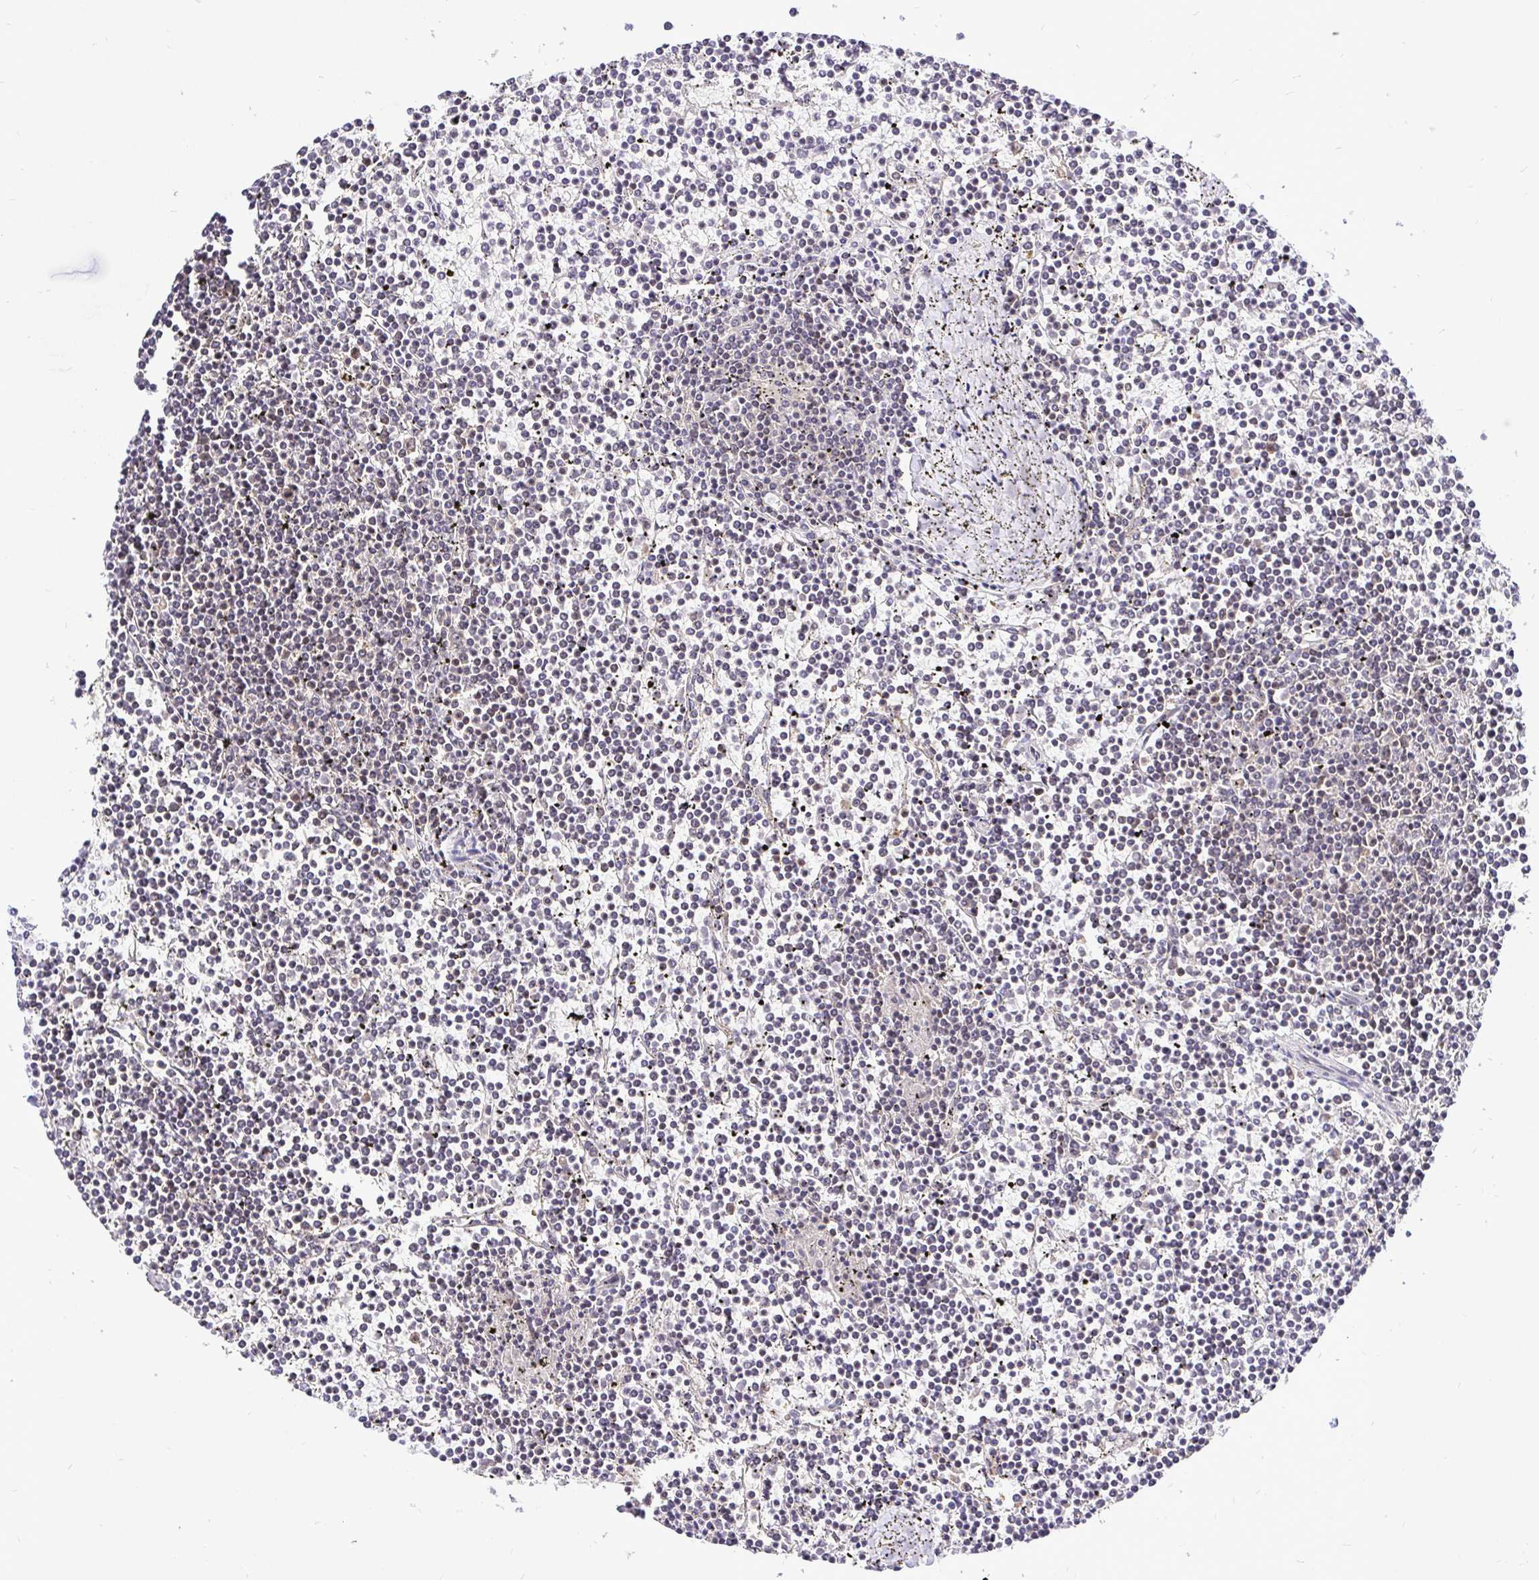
{"staining": {"intensity": "negative", "quantity": "none", "location": "none"}, "tissue": "lymphoma", "cell_type": "Tumor cells", "image_type": "cancer", "snomed": [{"axis": "morphology", "description": "Malignant lymphoma, non-Hodgkin's type, Low grade"}, {"axis": "topography", "description": "Spleen"}], "caption": "IHC of lymphoma exhibits no staining in tumor cells.", "gene": "UBE2M", "patient": {"sex": "female", "age": 19}}